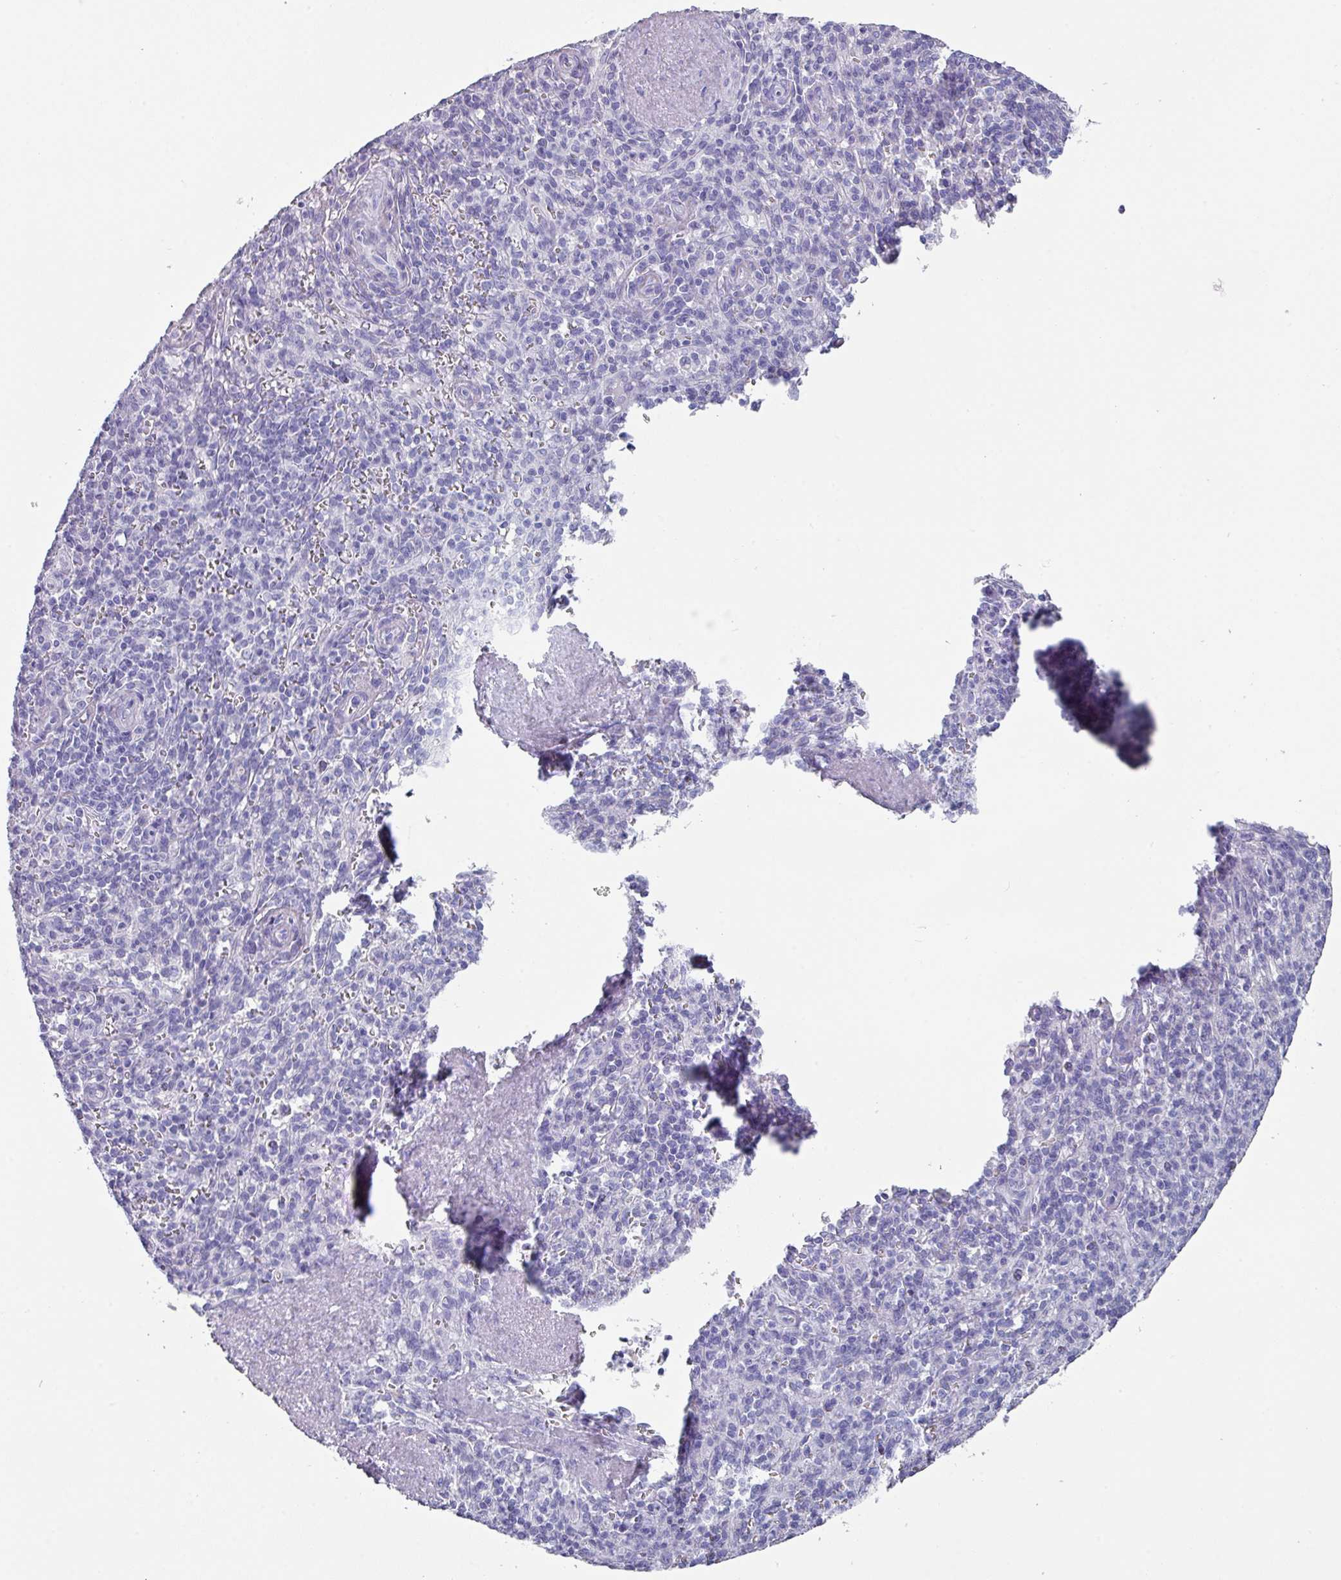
{"staining": {"intensity": "negative", "quantity": "none", "location": "none"}, "tissue": "spleen", "cell_type": "Cells in red pulp", "image_type": "normal", "snomed": [{"axis": "morphology", "description": "Normal tissue, NOS"}, {"axis": "topography", "description": "Spleen"}], "caption": "The immunohistochemistry image has no significant expression in cells in red pulp of spleen.", "gene": "PEX10", "patient": {"sex": "female", "age": 70}}